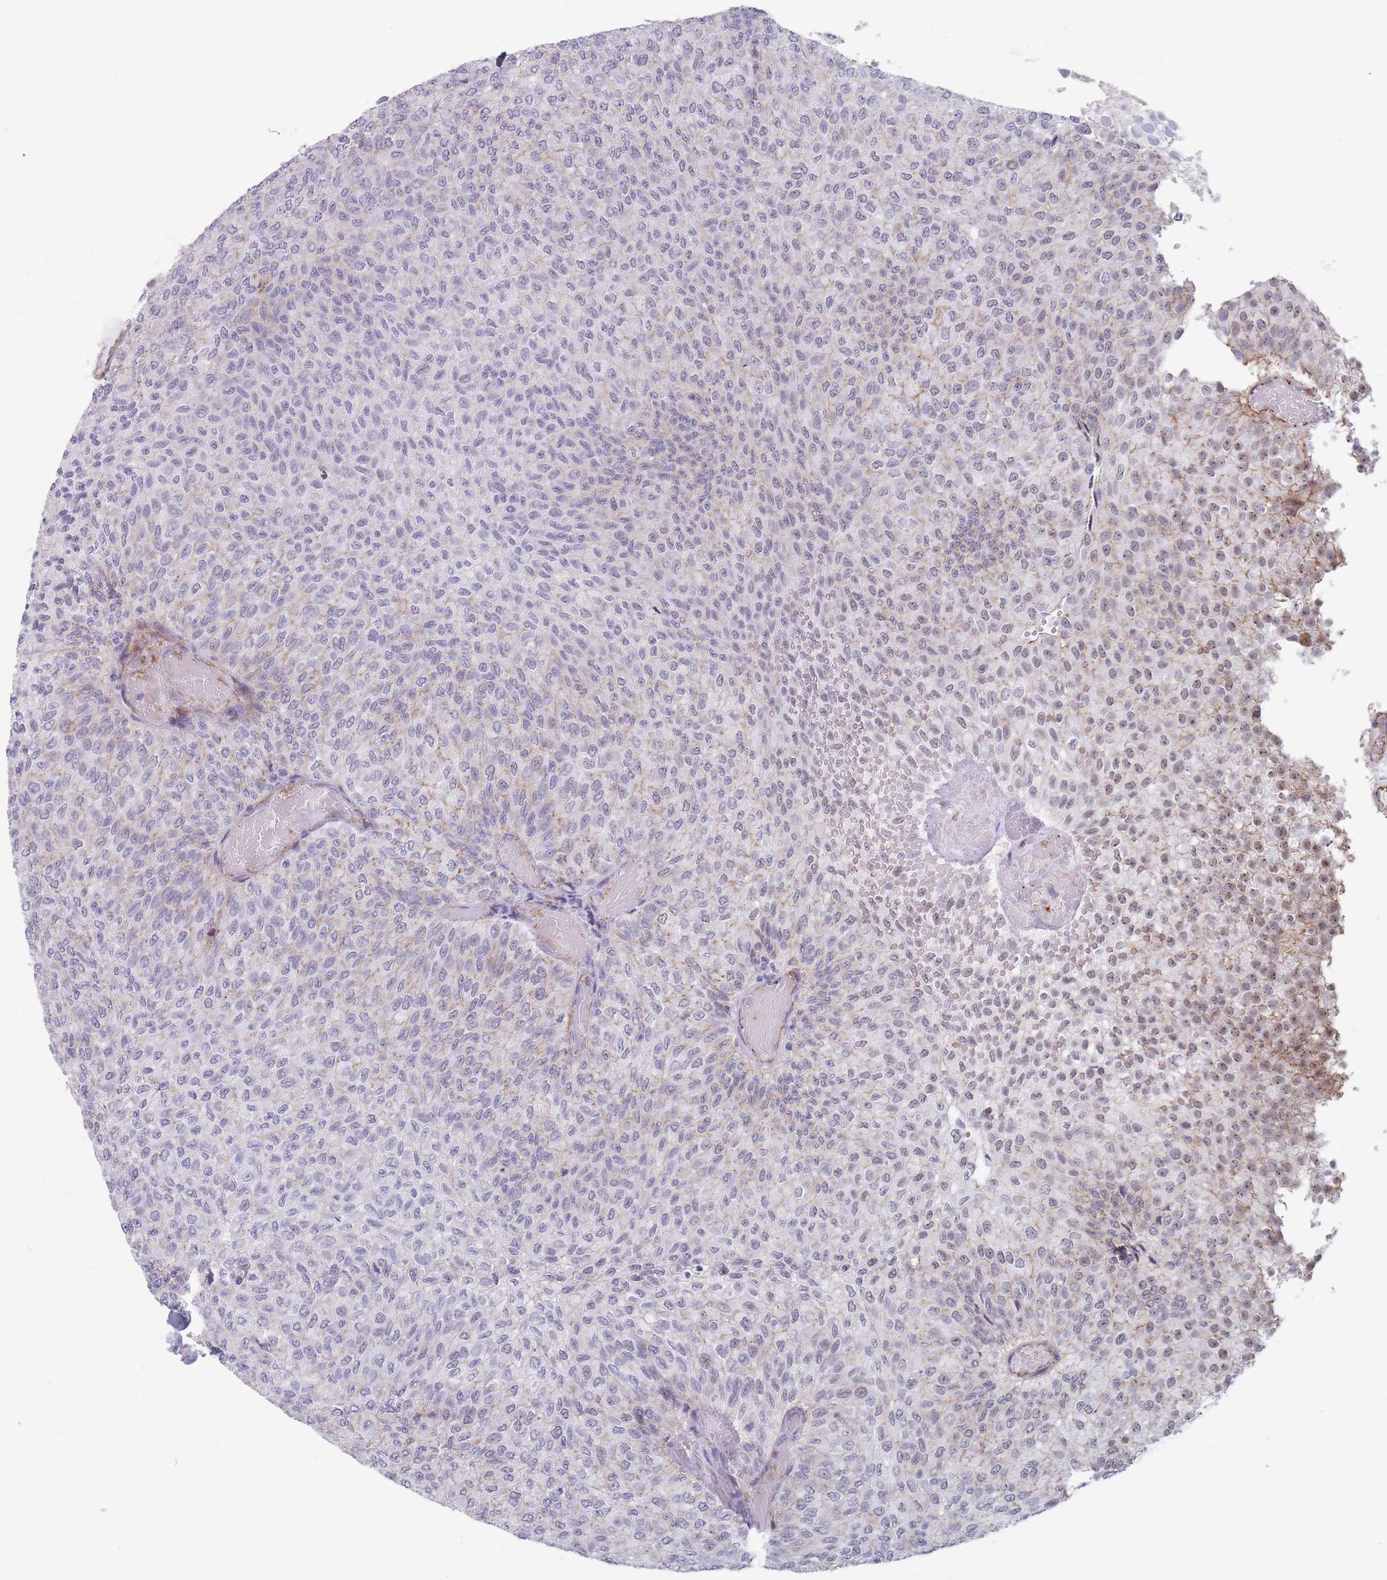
{"staining": {"intensity": "weak", "quantity": "<25%", "location": "nuclear"}, "tissue": "urothelial cancer", "cell_type": "Tumor cells", "image_type": "cancer", "snomed": [{"axis": "morphology", "description": "Urothelial carcinoma, Low grade"}, {"axis": "topography", "description": "Urinary bladder"}], "caption": "A histopathology image of human low-grade urothelial carcinoma is negative for staining in tumor cells.", "gene": "OR5A2", "patient": {"sex": "male", "age": 78}}